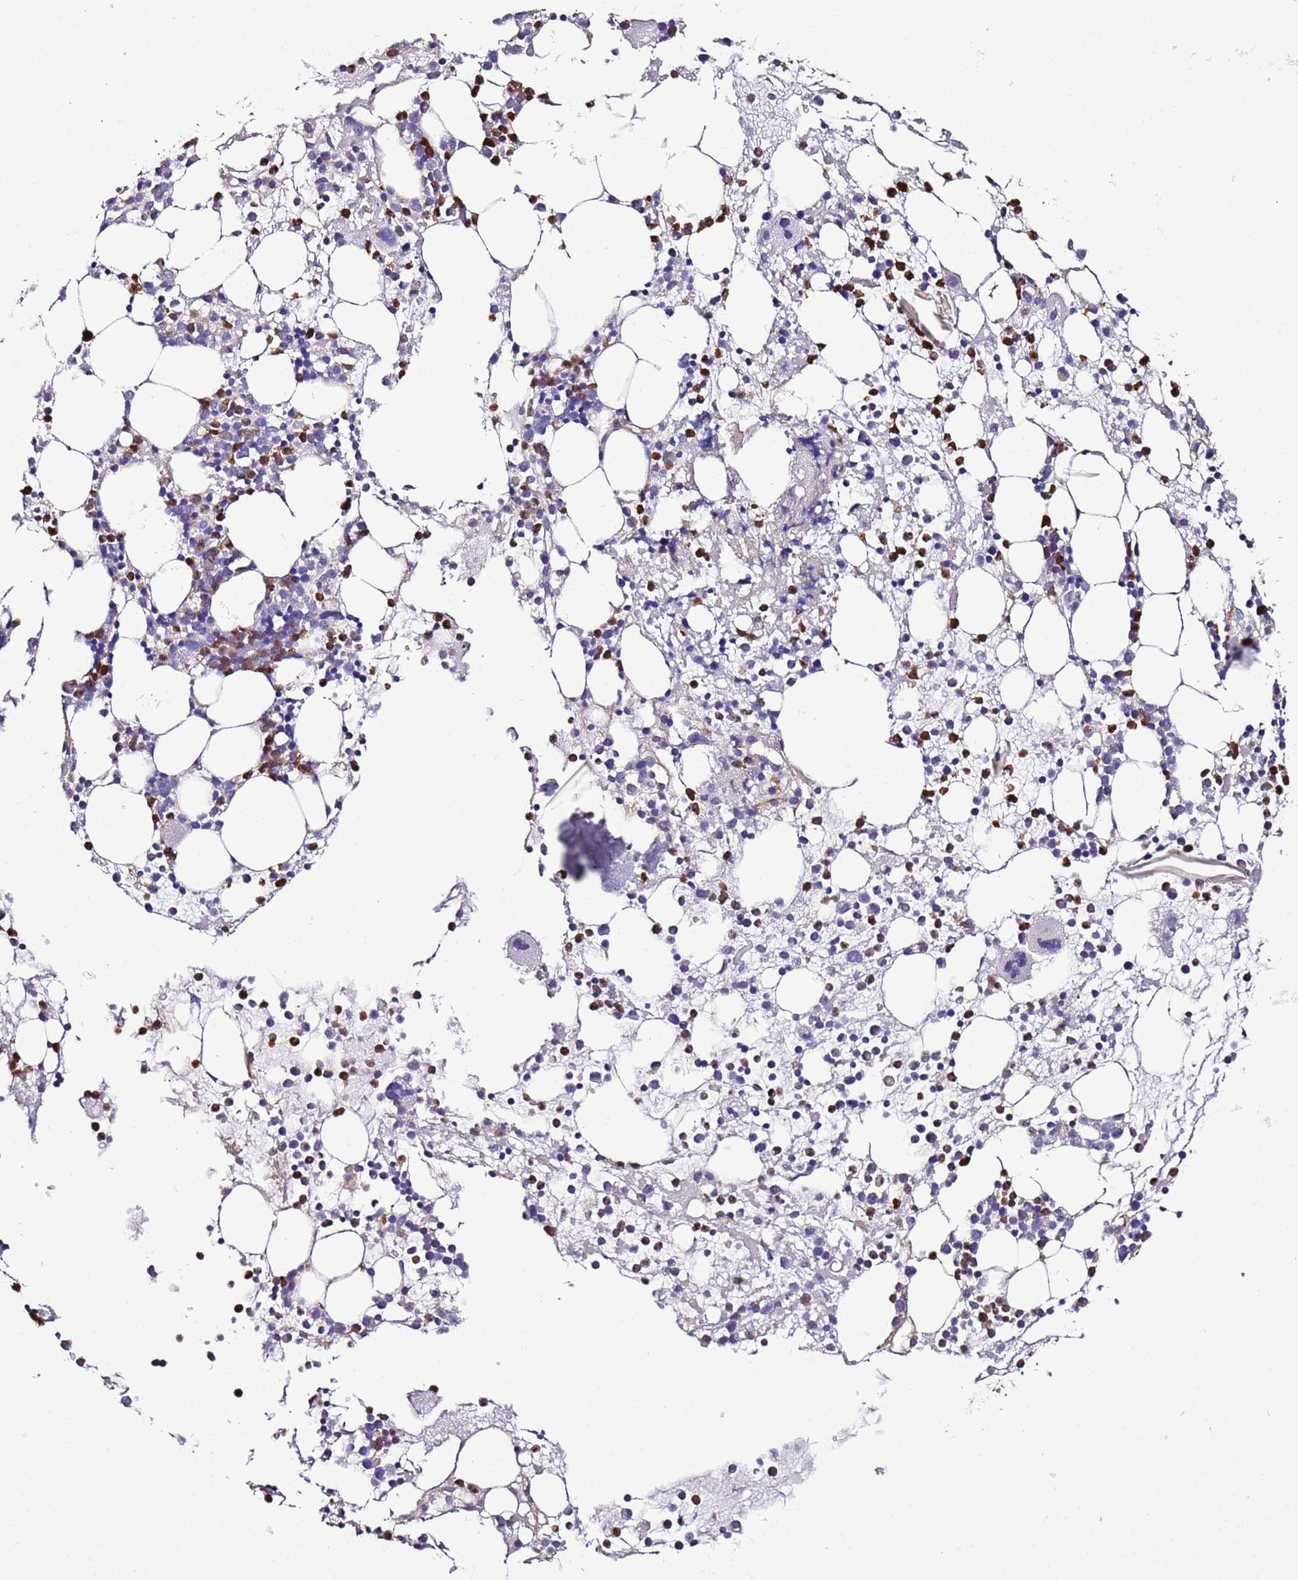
{"staining": {"intensity": "moderate", "quantity": "25%-75%", "location": "cytoplasmic/membranous"}, "tissue": "bone marrow", "cell_type": "Hematopoietic cells", "image_type": "normal", "snomed": [{"axis": "morphology", "description": "Normal tissue, NOS"}, {"axis": "topography", "description": "Bone marrow"}], "caption": "Immunohistochemistry (IHC) photomicrograph of benign human bone marrow stained for a protein (brown), which exhibits medium levels of moderate cytoplasmic/membranous staining in about 25%-75% of hematopoietic cells.", "gene": "FAM174C", "patient": {"sex": "male", "age": 22}}